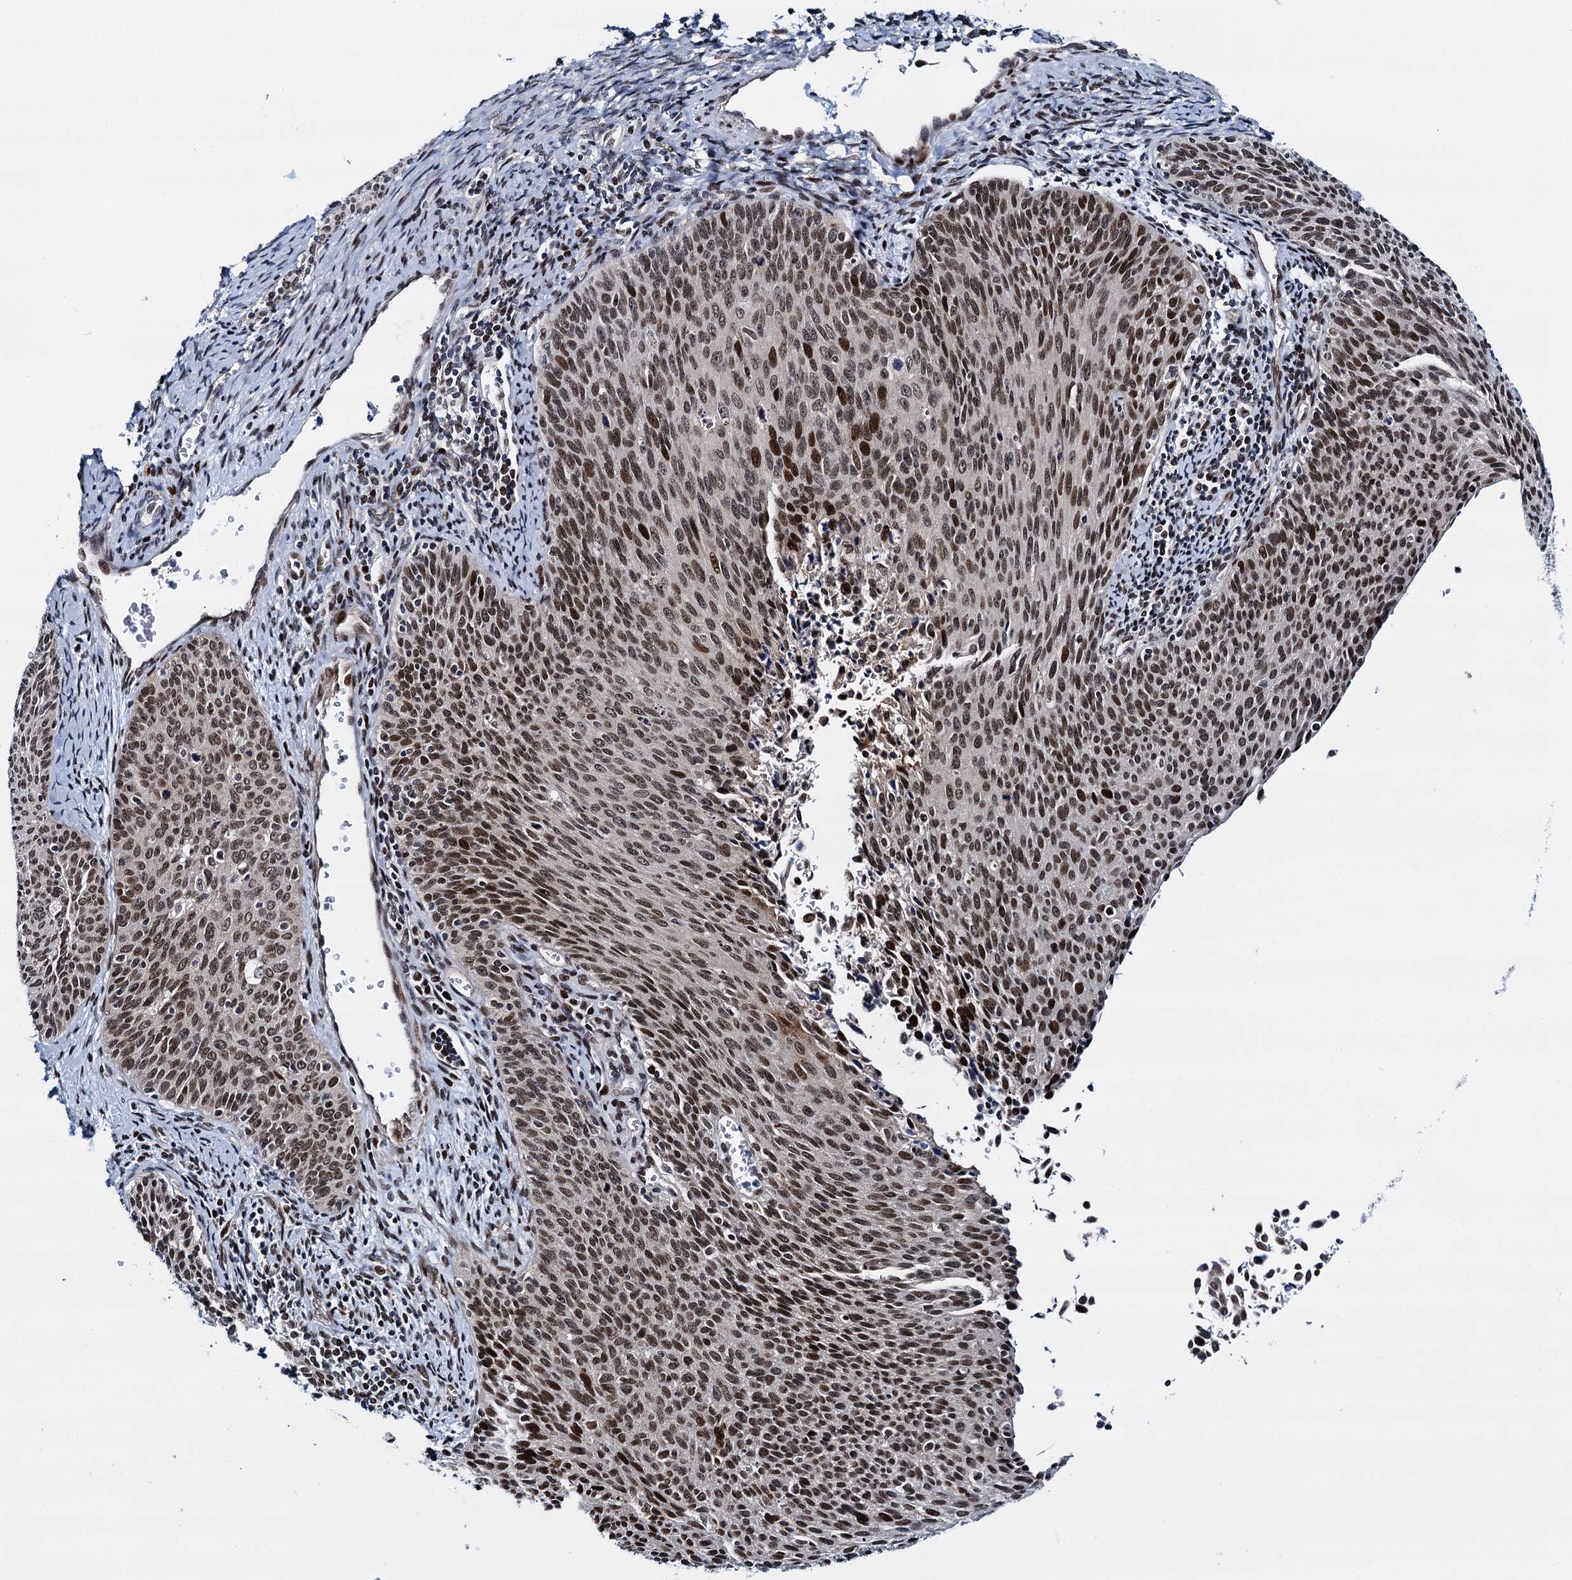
{"staining": {"intensity": "moderate", "quantity": ">75%", "location": "nuclear"}, "tissue": "cervical cancer", "cell_type": "Tumor cells", "image_type": "cancer", "snomed": [{"axis": "morphology", "description": "Squamous cell carcinoma, NOS"}, {"axis": "topography", "description": "Cervix"}], "caption": "Protein analysis of cervical squamous cell carcinoma tissue exhibits moderate nuclear staining in about >75% of tumor cells.", "gene": "RUFY2", "patient": {"sex": "female", "age": 55}}